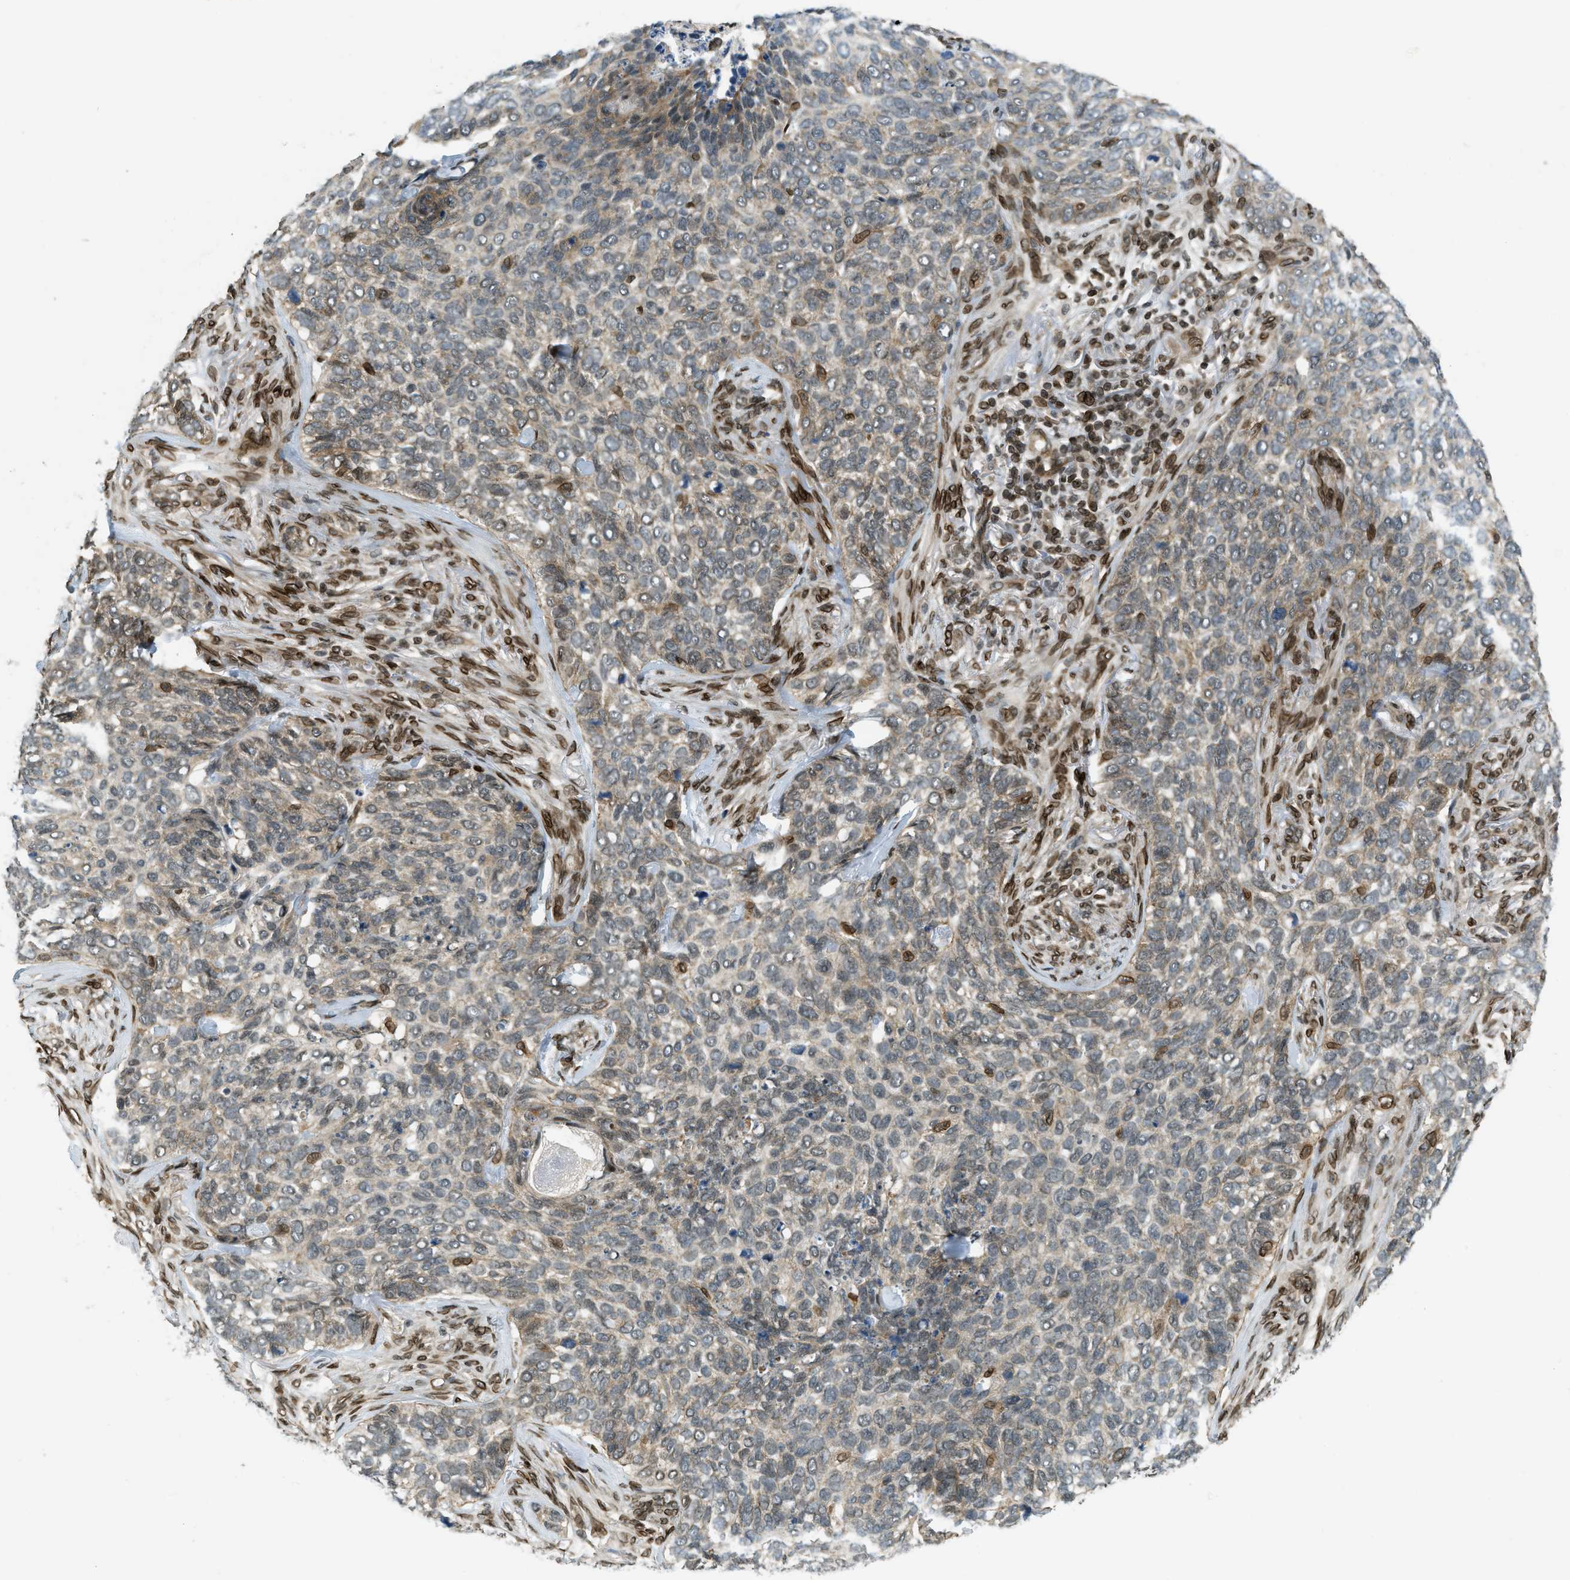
{"staining": {"intensity": "moderate", "quantity": "25%-75%", "location": "cytoplasmic/membranous"}, "tissue": "skin cancer", "cell_type": "Tumor cells", "image_type": "cancer", "snomed": [{"axis": "morphology", "description": "Basal cell carcinoma"}, {"axis": "topography", "description": "Skin"}], "caption": "IHC image of neoplastic tissue: skin basal cell carcinoma stained using immunohistochemistry (IHC) exhibits medium levels of moderate protein expression localized specifically in the cytoplasmic/membranous of tumor cells, appearing as a cytoplasmic/membranous brown color.", "gene": "SYNE1", "patient": {"sex": "female", "age": 64}}